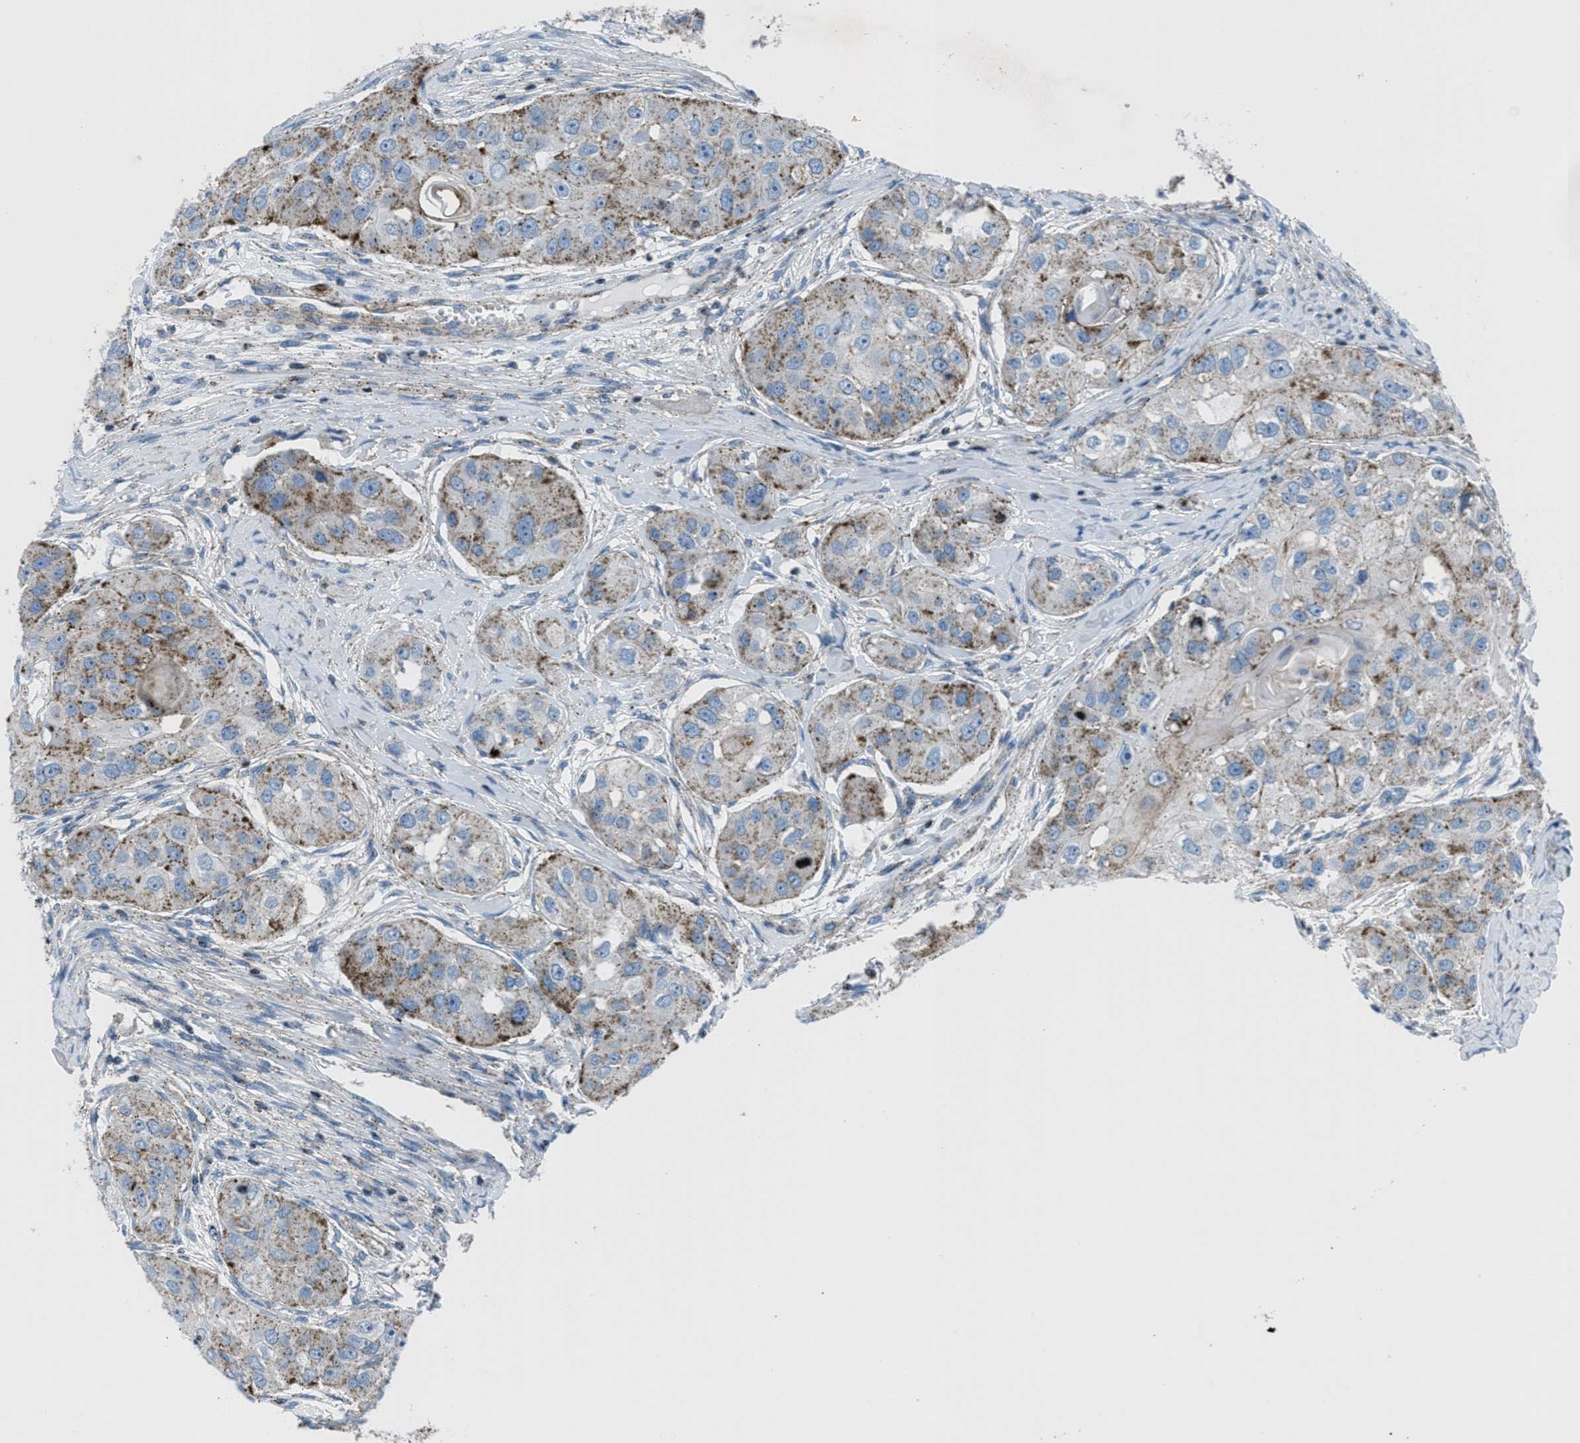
{"staining": {"intensity": "moderate", "quantity": ">75%", "location": "cytoplasmic/membranous"}, "tissue": "head and neck cancer", "cell_type": "Tumor cells", "image_type": "cancer", "snomed": [{"axis": "morphology", "description": "Normal tissue, NOS"}, {"axis": "morphology", "description": "Squamous cell carcinoma, NOS"}, {"axis": "topography", "description": "Skeletal muscle"}, {"axis": "topography", "description": "Head-Neck"}], "caption": "Human squamous cell carcinoma (head and neck) stained with a brown dye exhibits moderate cytoplasmic/membranous positive staining in approximately >75% of tumor cells.", "gene": "MFSD13A", "patient": {"sex": "male", "age": 51}}